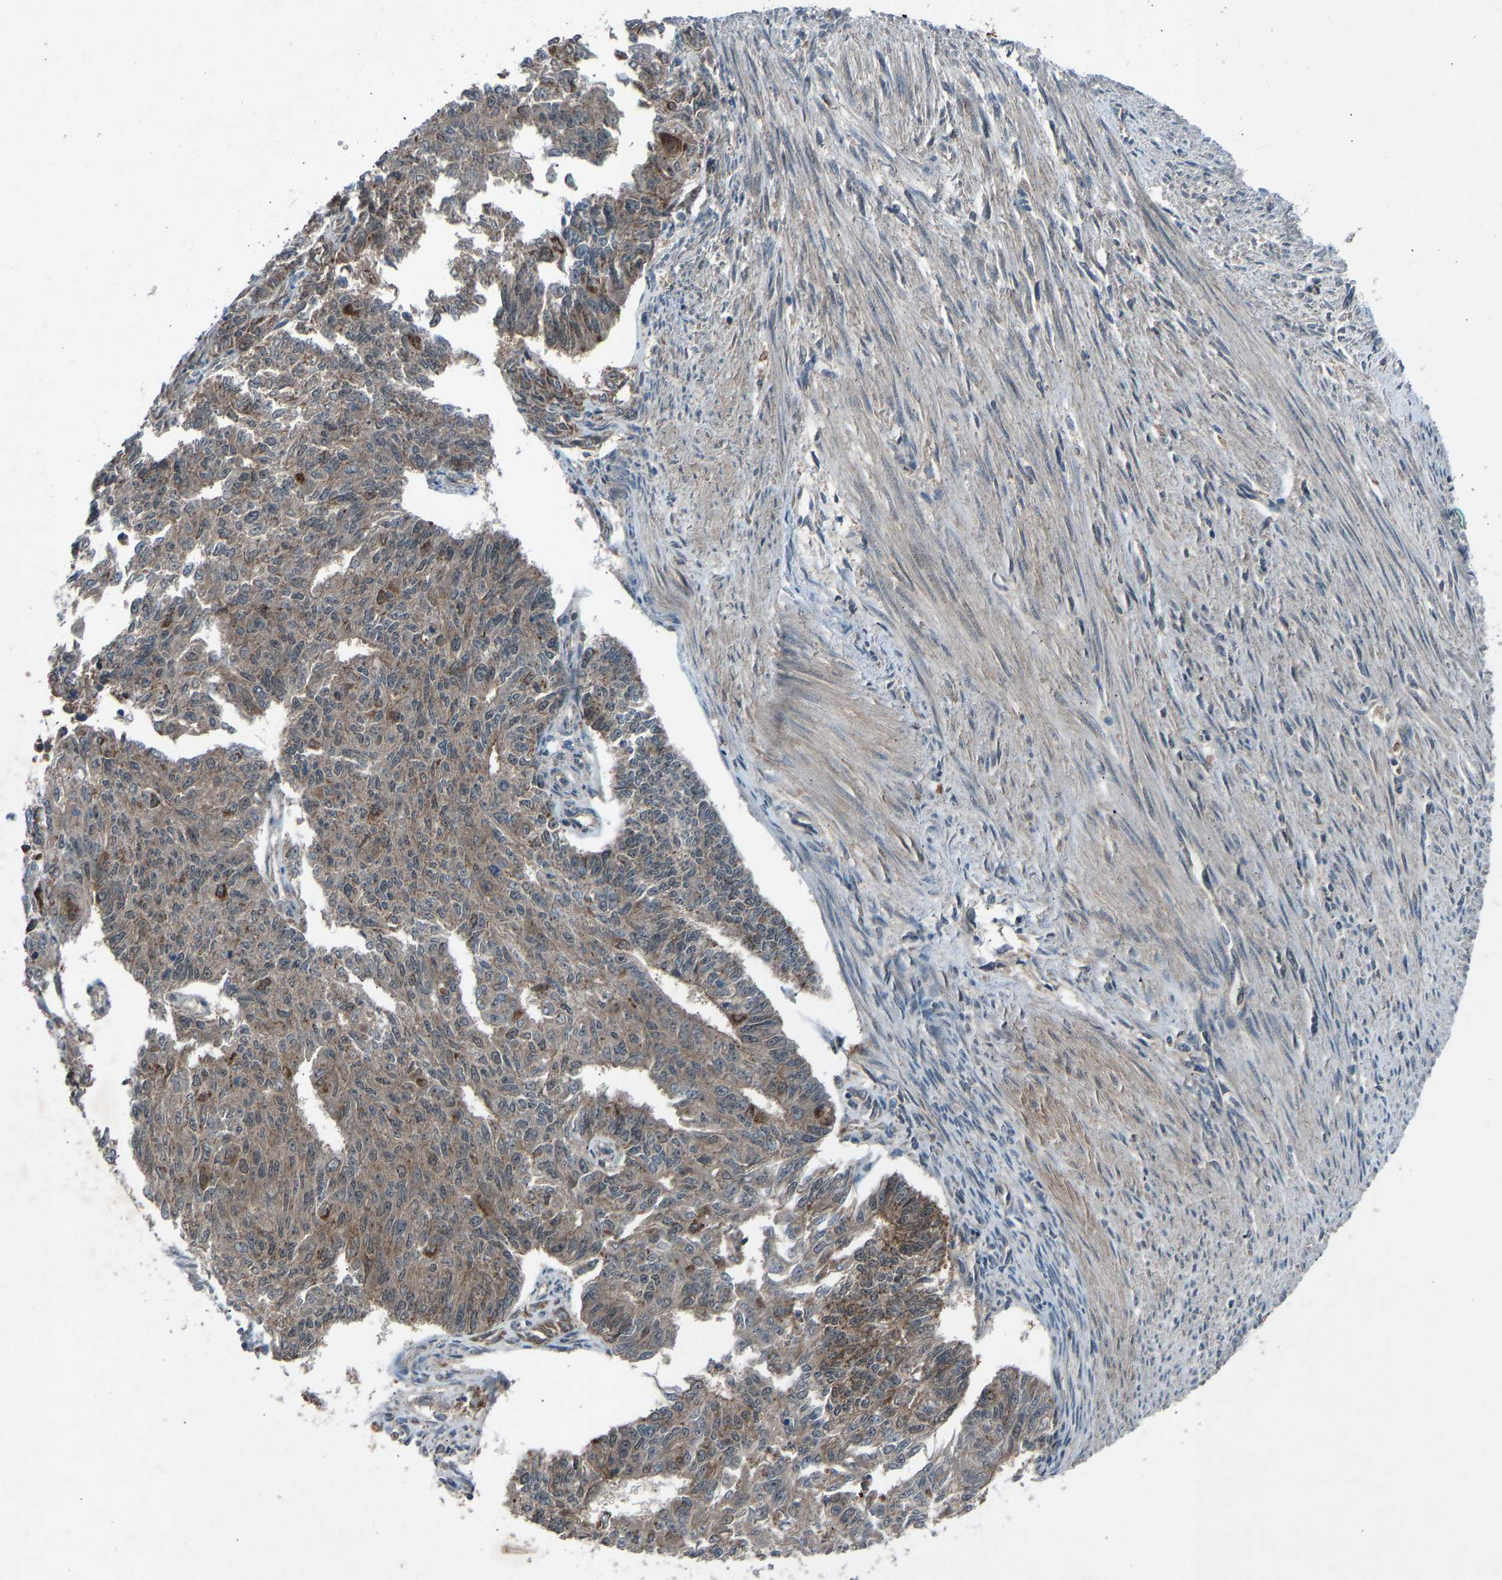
{"staining": {"intensity": "moderate", "quantity": ">75%", "location": "cytoplasmic/membranous"}, "tissue": "endometrial cancer", "cell_type": "Tumor cells", "image_type": "cancer", "snomed": [{"axis": "morphology", "description": "Adenocarcinoma, NOS"}, {"axis": "topography", "description": "Endometrium"}], "caption": "Endometrial cancer stained with DAB (3,3'-diaminobenzidine) immunohistochemistry exhibits medium levels of moderate cytoplasmic/membranous expression in approximately >75% of tumor cells.", "gene": "SLC43A1", "patient": {"sex": "female", "age": 32}}